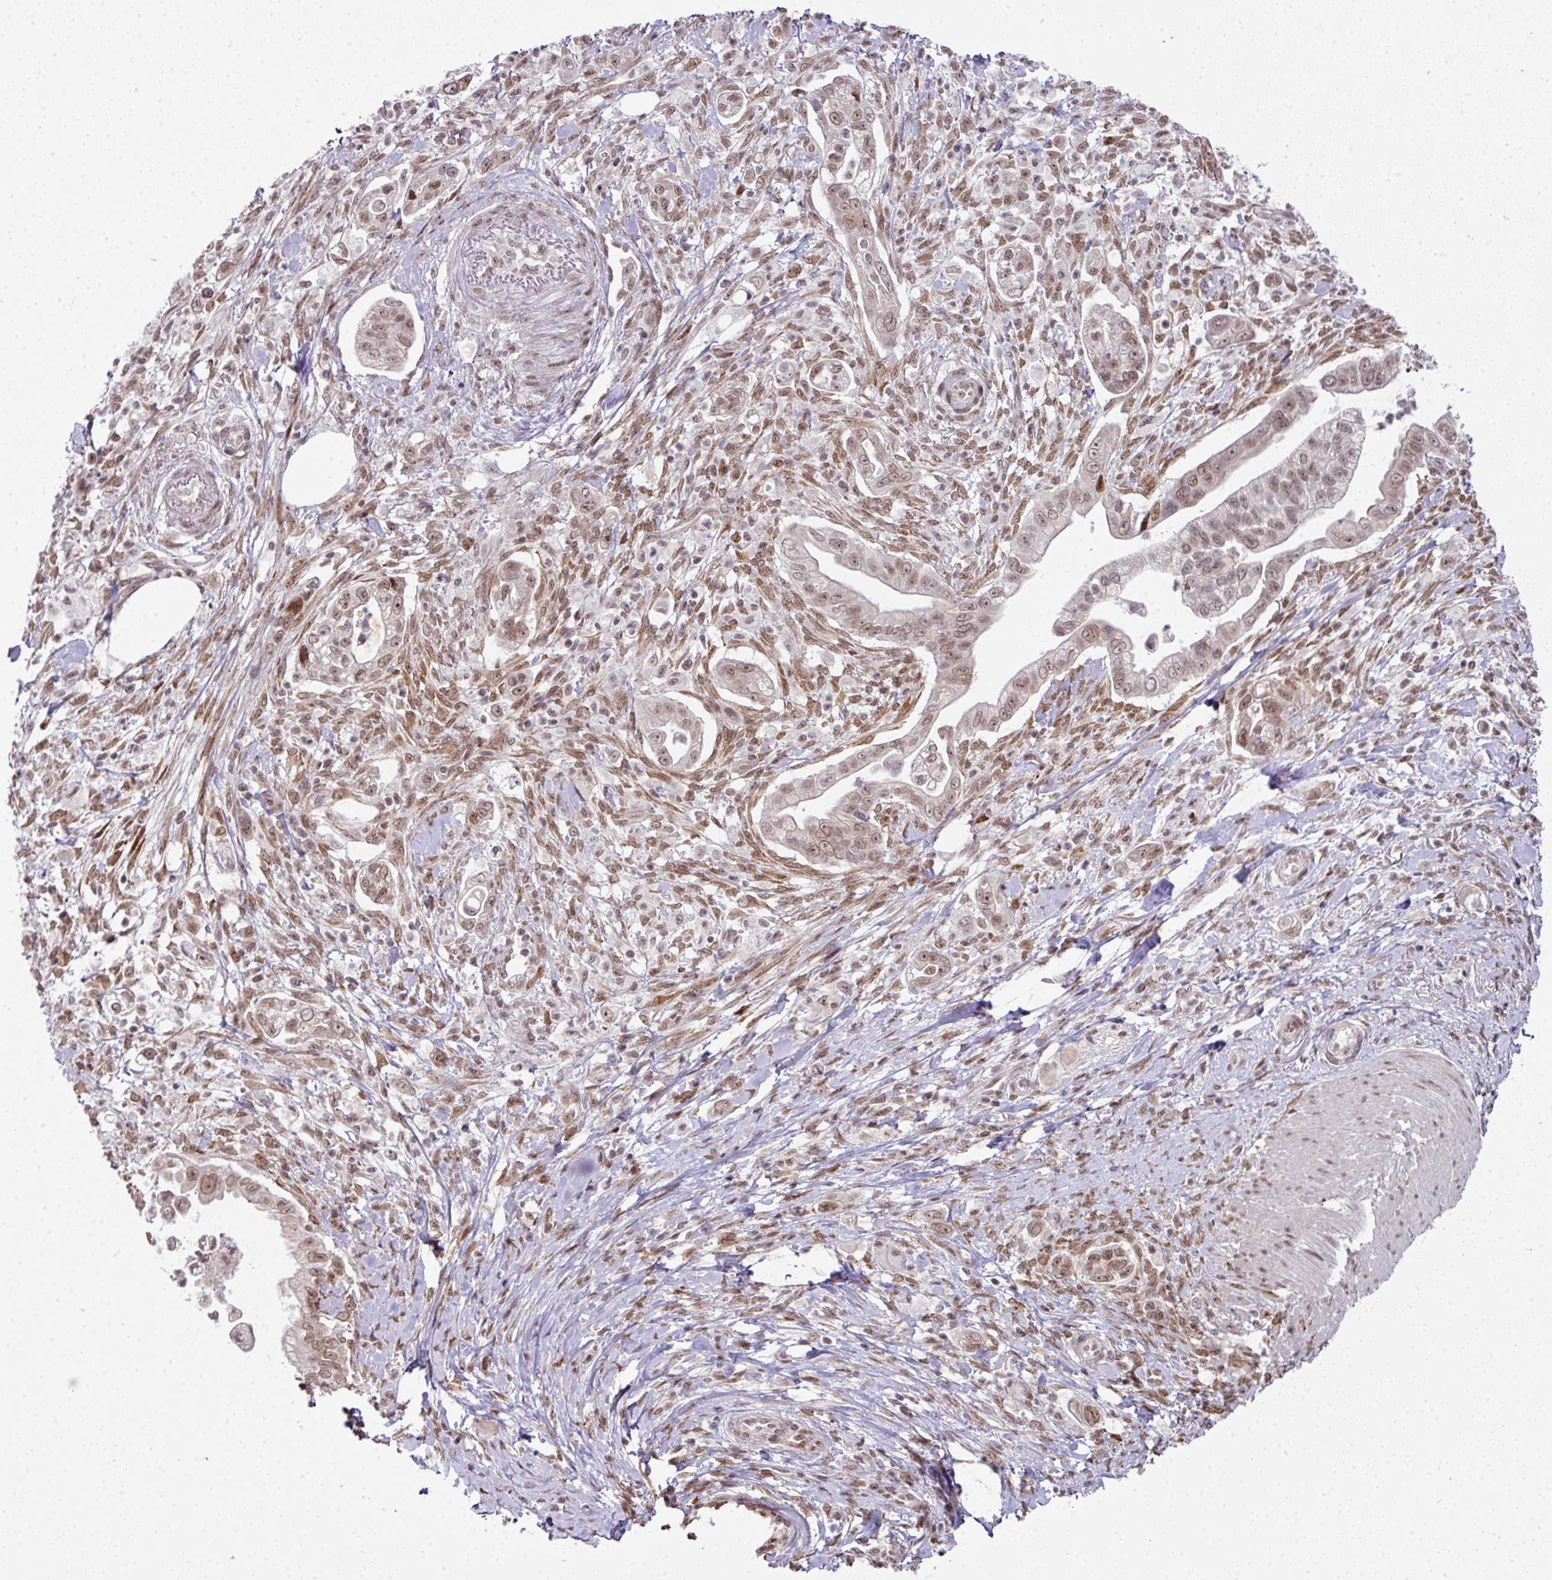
{"staining": {"intensity": "moderate", "quantity": ">75%", "location": "nuclear"}, "tissue": "pancreatic cancer", "cell_type": "Tumor cells", "image_type": "cancer", "snomed": [{"axis": "morphology", "description": "Adenocarcinoma, NOS"}, {"axis": "topography", "description": "Pancreas"}], "caption": "Immunohistochemistry photomicrograph of neoplastic tissue: human pancreatic adenocarcinoma stained using IHC demonstrates medium levels of moderate protein expression localized specifically in the nuclear of tumor cells, appearing as a nuclear brown color.", "gene": "NFYA", "patient": {"sex": "male", "age": 70}}